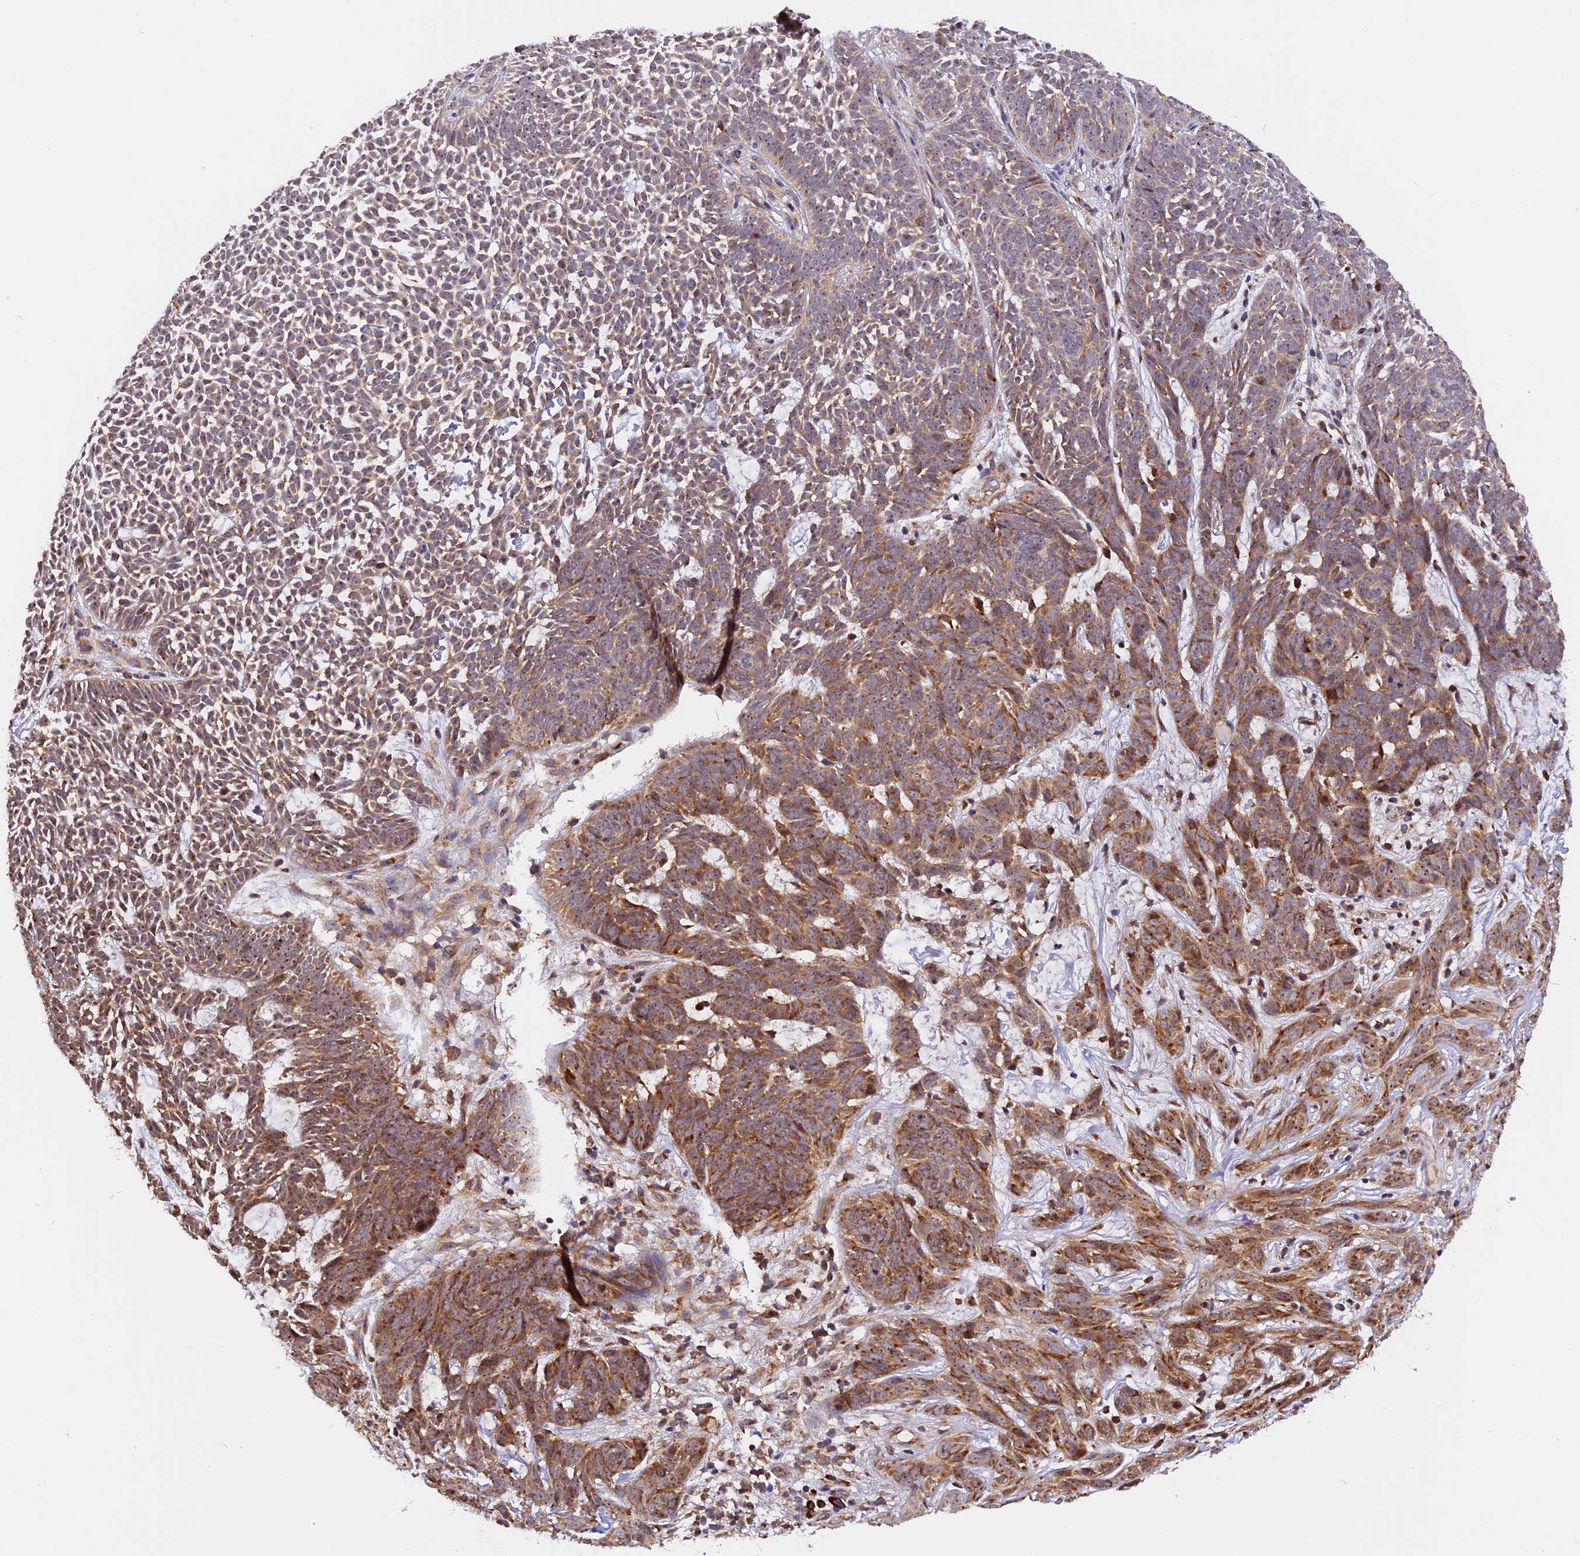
{"staining": {"intensity": "moderate", "quantity": ">75%", "location": "cytoplasmic/membranous"}, "tissue": "skin cancer", "cell_type": "Tumor cells", "image_type": "cancer", "snomed": [{"axis": "morphology", "description": "Basal cell carcinoma"}, {"axis": "topography", "description": "Skin"}], "caption": "Immunohistochemistry of basal cell carcinoma (skin) reveals medium levels of moderate cytoplasmic/membranous positivity in approximately >75% of tumor cells.", "gene": "GNPTAB", "patient": {"sex": "female", "age": 78}}